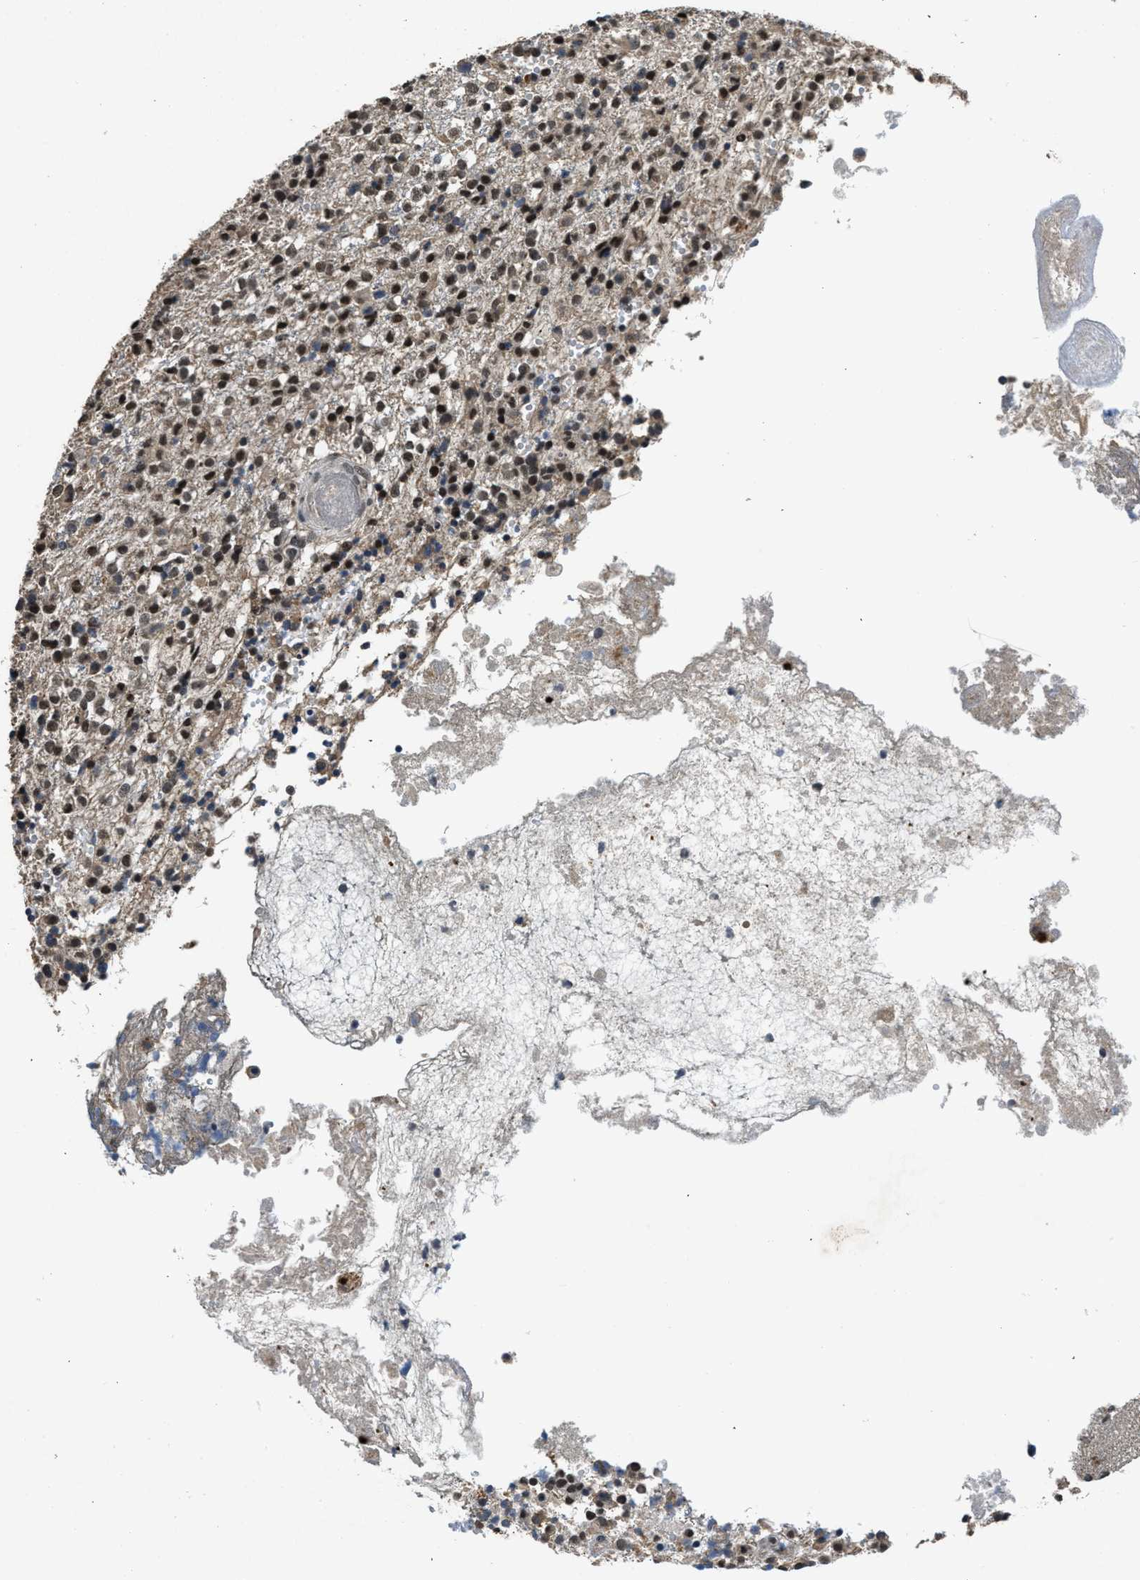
{"staining": {"intensity": "strong", "quantity": "<25%", "location": "nuclear"}, "tissue": "glioma", "cell_type": "Tumor cells", "image_type": "cancer", "snomed": [{"axis": "morphology", "description": "Glioma, malignant, High grade"}, {"axis": "topography", "description": "Brain"}], "caption": "Glioma stained for a protein (brown) displays strong nuclear positive staining in about <25% of tumor cells.", "gene": "SLC15A4", "patient": {"sex": "female", "age": 59}}